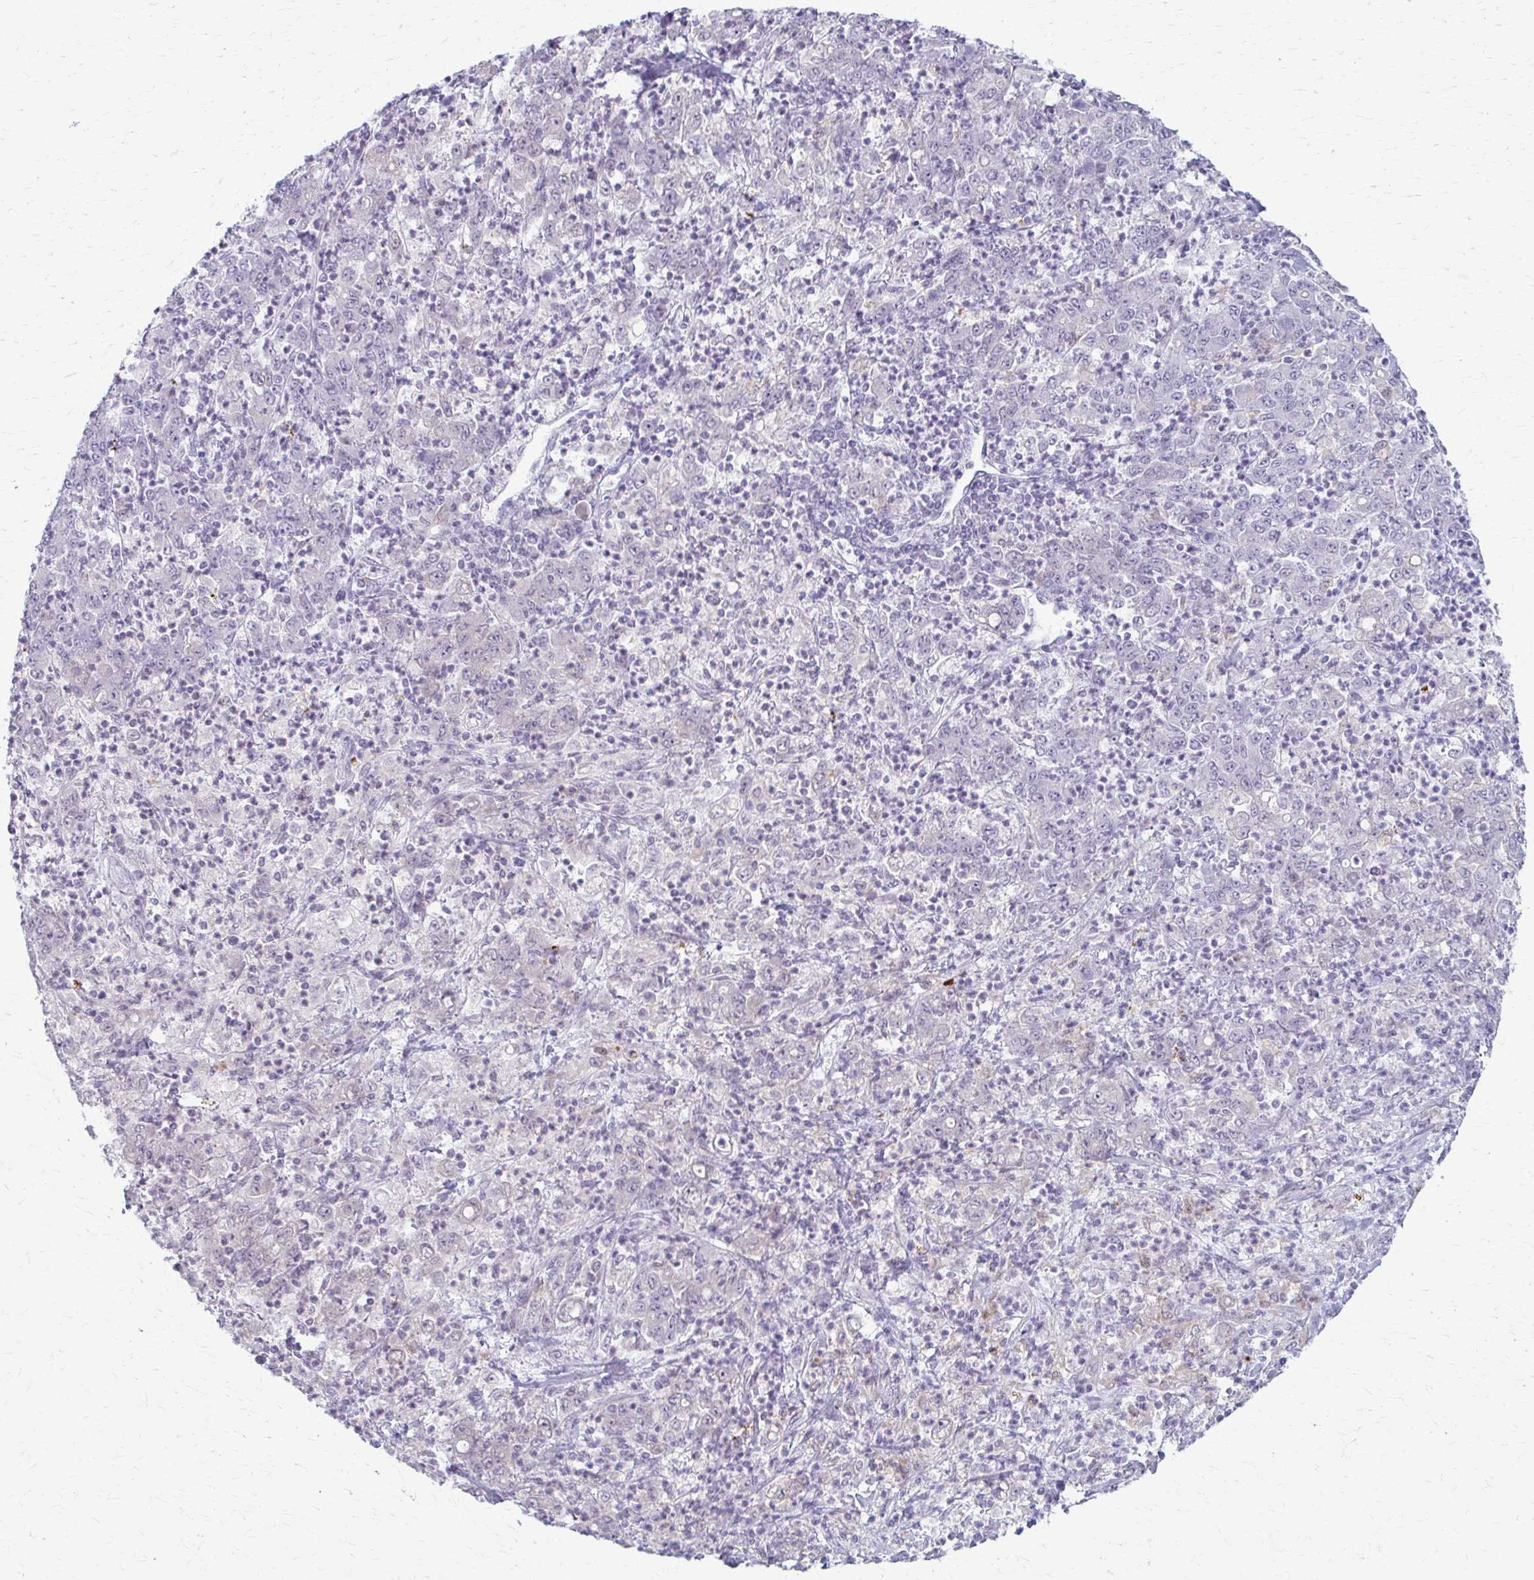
{"staining": {"intensity": "negative", "quantity": "none", "location": "none"}, "tissue": "stomach cancer", "cell_type": "Tumor cells", "image_type": "cancer", "snomed": [{"axis": "morphology", "description": "Adenocarcinoma, NOS"}, {"axis": "topography", "description": "Stomach, lower"}], "caption": "Immunohistochemistry of human stomach cancer reveals no expression in tumor cells. (DAB immunohistochemistry, high magnification).", "gene": "LDLRAP1", "patient": {"sex": "female", "age": 71}}